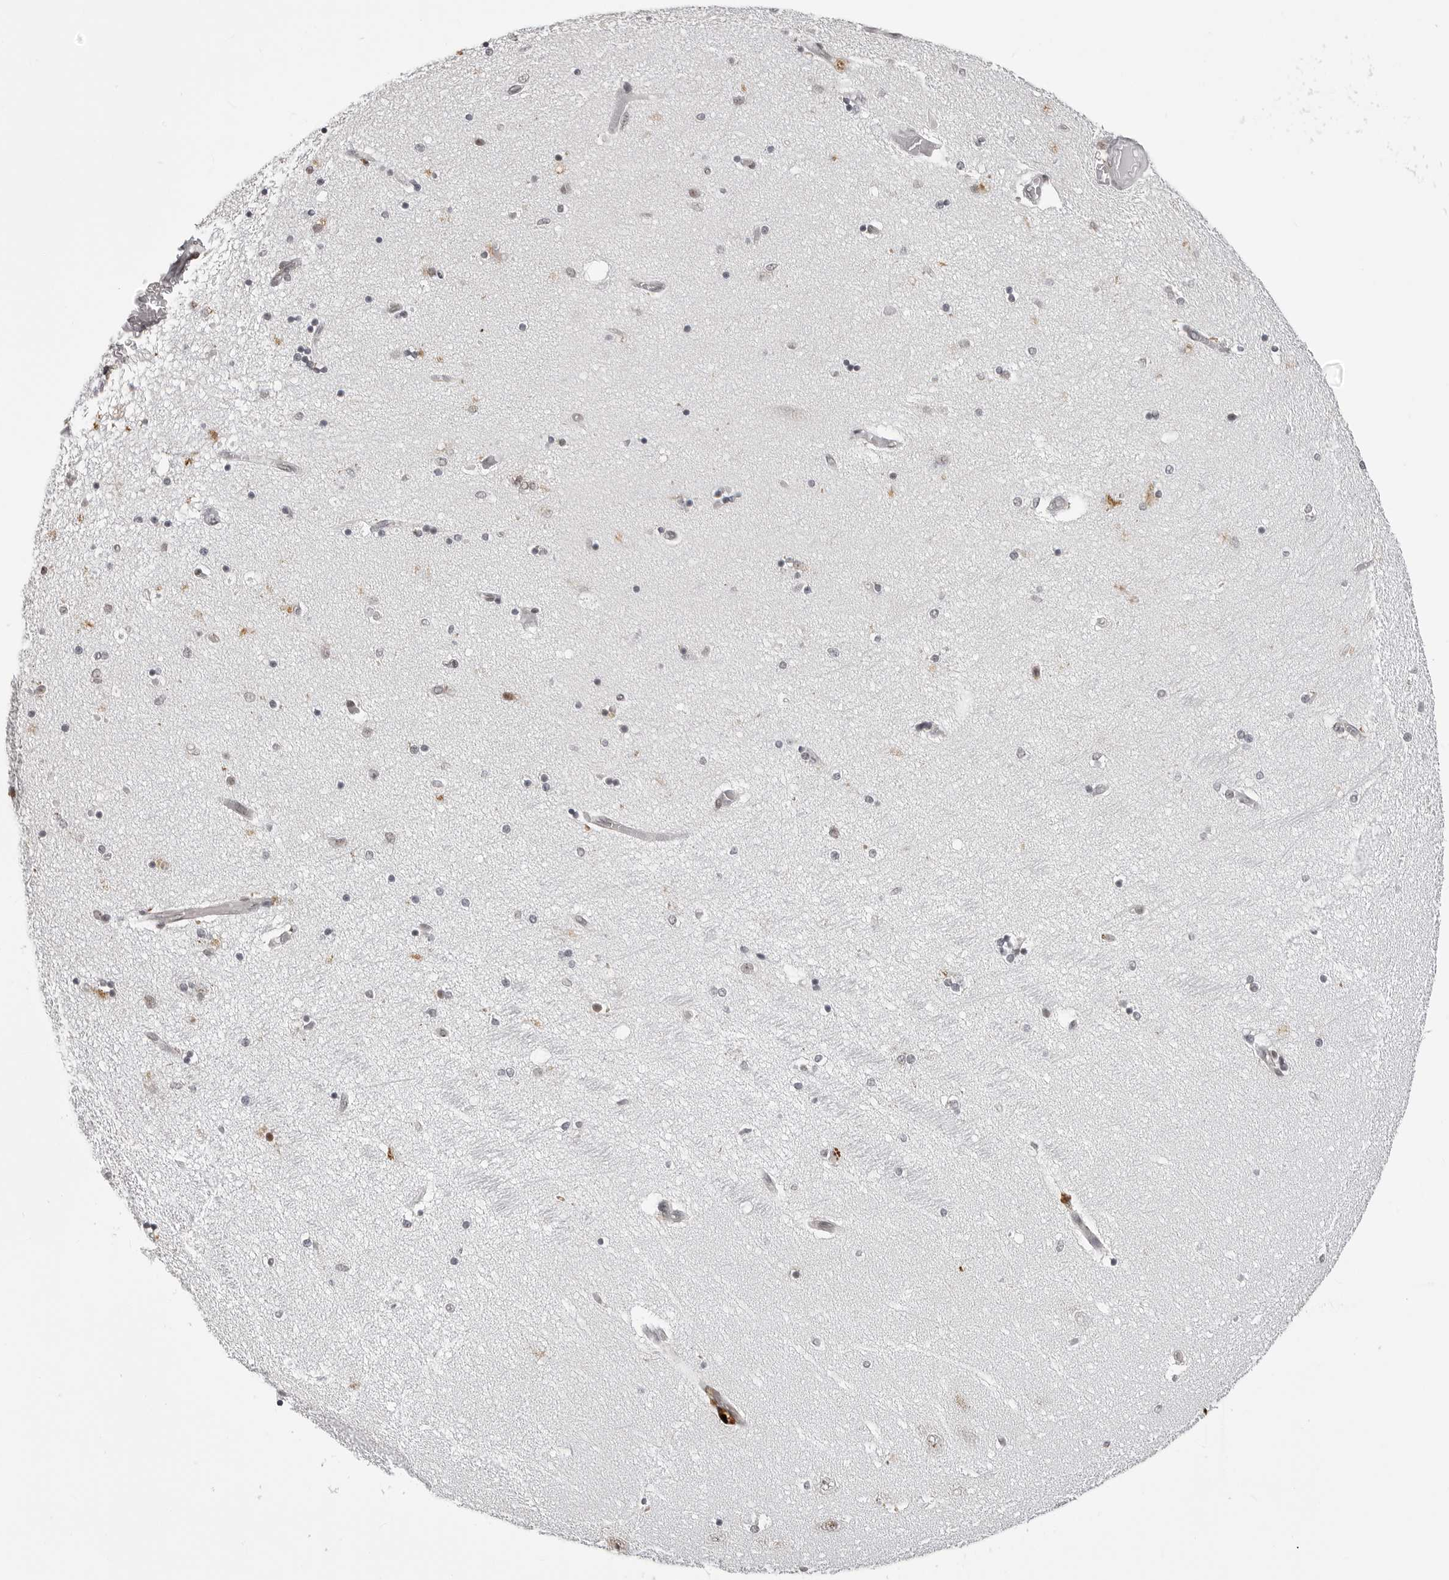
{"staining": {"intensity": "moderate", "quantity": "<25%", "location": "cytoplasmic/membranous"}, "tissue": "hippocampus", "cell_type": "Glial cells", "image_type": "normal", "snomed": [{"axis": "morphology", "description": "Normal tissue, NOS"}, {"axis": "topography", "description": "Hippocampus"}], "caption": "Protein expression analysis of normal human hippocampus reveals moderate cytoplasmic/membranous staining in about <25% of glial cells.", "gene": "WRAP53", "patient": {"sex": "female", "age": 54}}